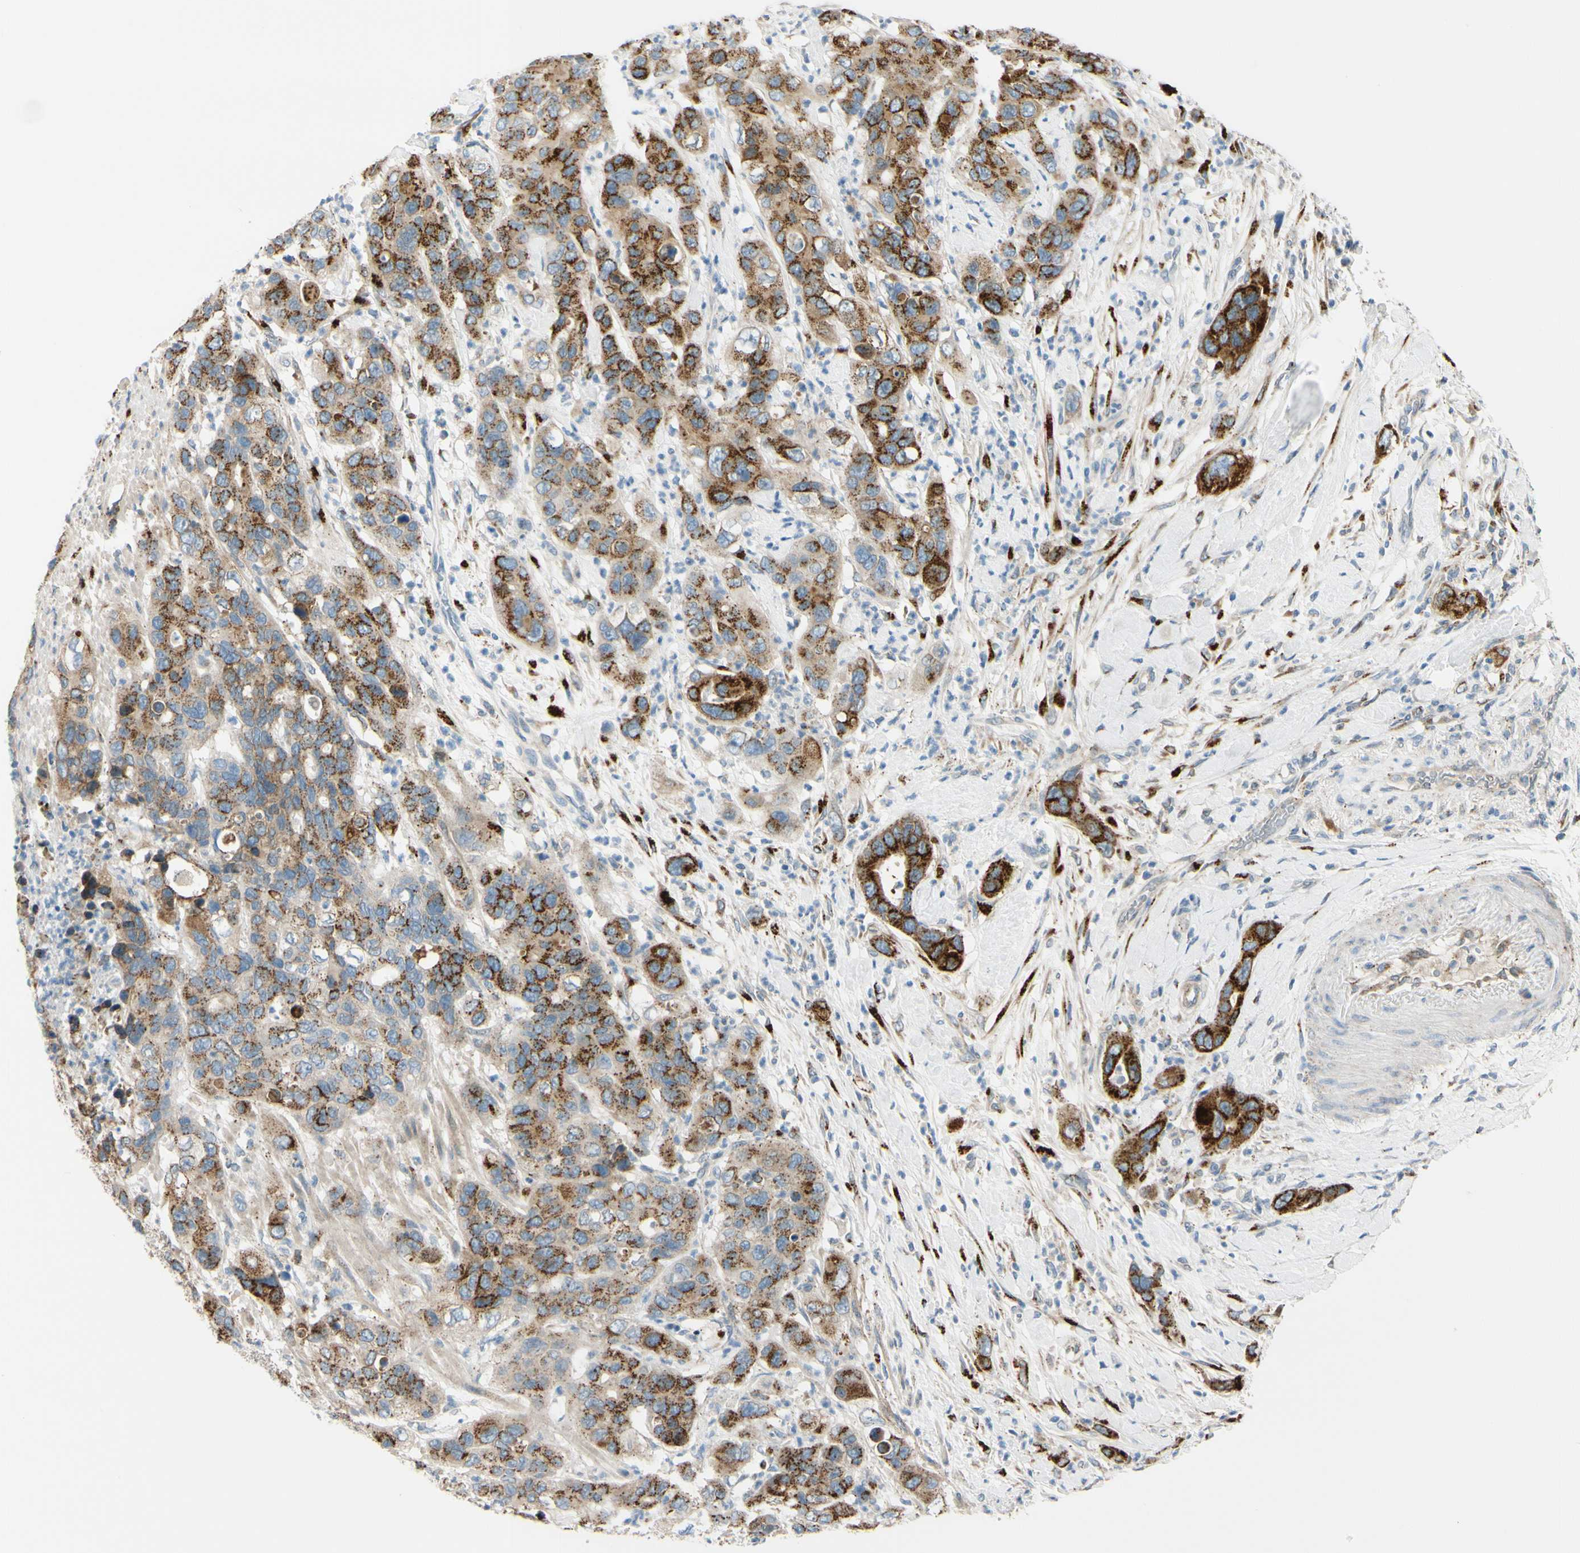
{"staining": {"intensity": "strong", "quantity": ">75%", "location": "cytoplasmic/membranous"}, "tissue": "pancreatic cancer", "cell_type": "Tumor cells", "image_type": "cancer", "snomed": [{"axis": "morphology", "description": "Adenocarcinoma, NOS"}, {"axis": "topography", "description": "Pancreas"}], "caption": "The image shows a brown stain indicating the presence of a protein in the cytoplasmic/membranous of tumor cells in pancreatic cancer.", "gene": "GALNT5", "patient": {"sex": "female", "age": 71}}